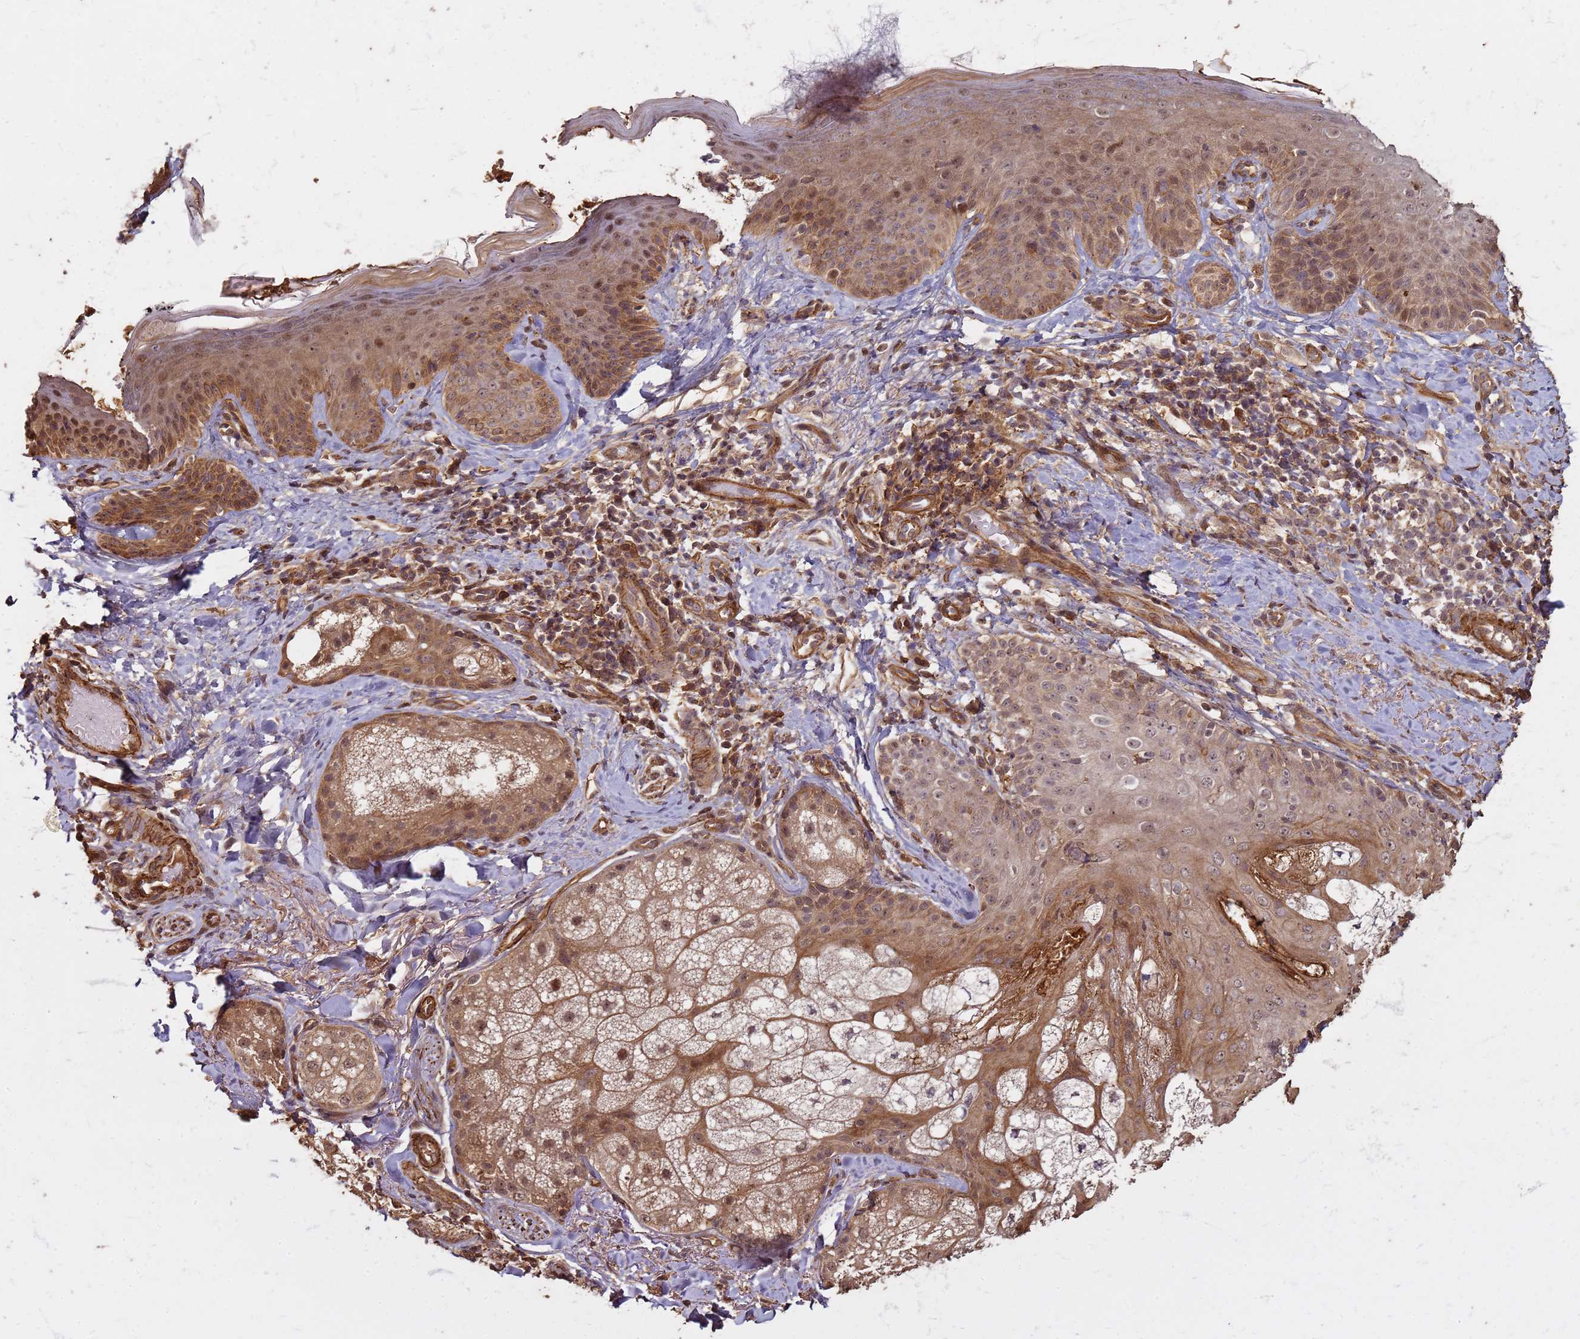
{"staining": {"intensity": "moderate", "quantity": ">75%", "location": "cytoplasmic/membranous,nuclear"}, "tissue": "skin", "cell_type": "Fibroblasts", "image_type": "normal", "snomed": [{"axis": "morphology", "description": "Normal tissue, NOS"}, {"axis": "topography", "description": "Skin"}], "caption": "Protein staining of normal skin demonstrates moderate cytoplasmic/membranous,nuclear positivity in about >75% of fibroblasts.", "gene": "KIF26A", "patient": {"sex": "male", "age": 57}}